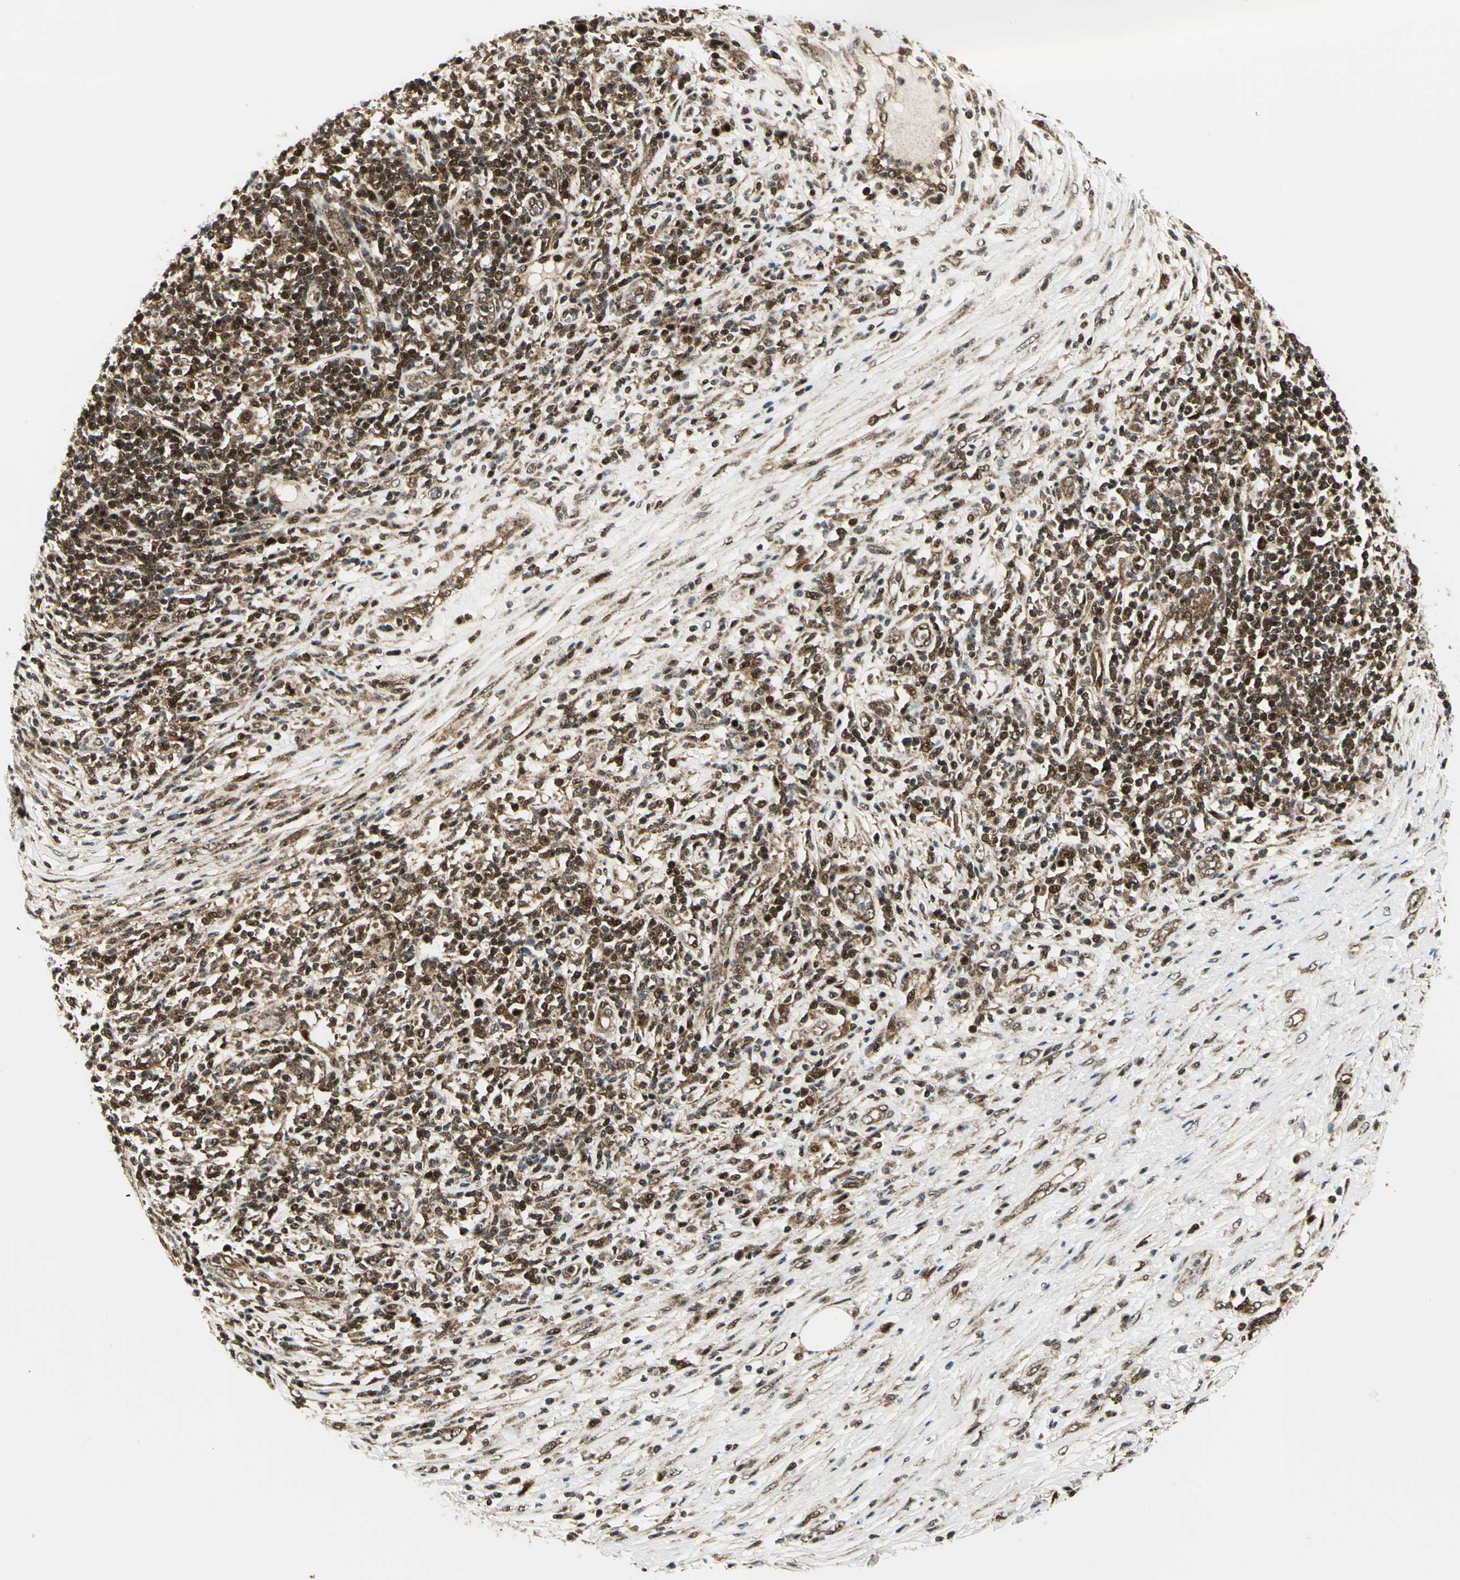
{"staining": {"intensity": "strong", "quantity": ">75%", "location": "cytoplasmic/membranous,nuclear"}, "tissue": "lymphoma", "cell_type": "Tumor cells", "image_type": "cancer", "snomed": [{"axis": "morphology", "description": "Malignant lymphoma, non-Hodgkin's type, High grade"}, {"axis": "topography", "description": "Lymph node"}], "caption": "Tumor cells demonstrate high levels of strong cytoplasmic/membranous and nuclear expression in approximately >75% of cells in lymphoma.", "gene": "COPS5", "patient": {"sex": "female", "age": 84}}